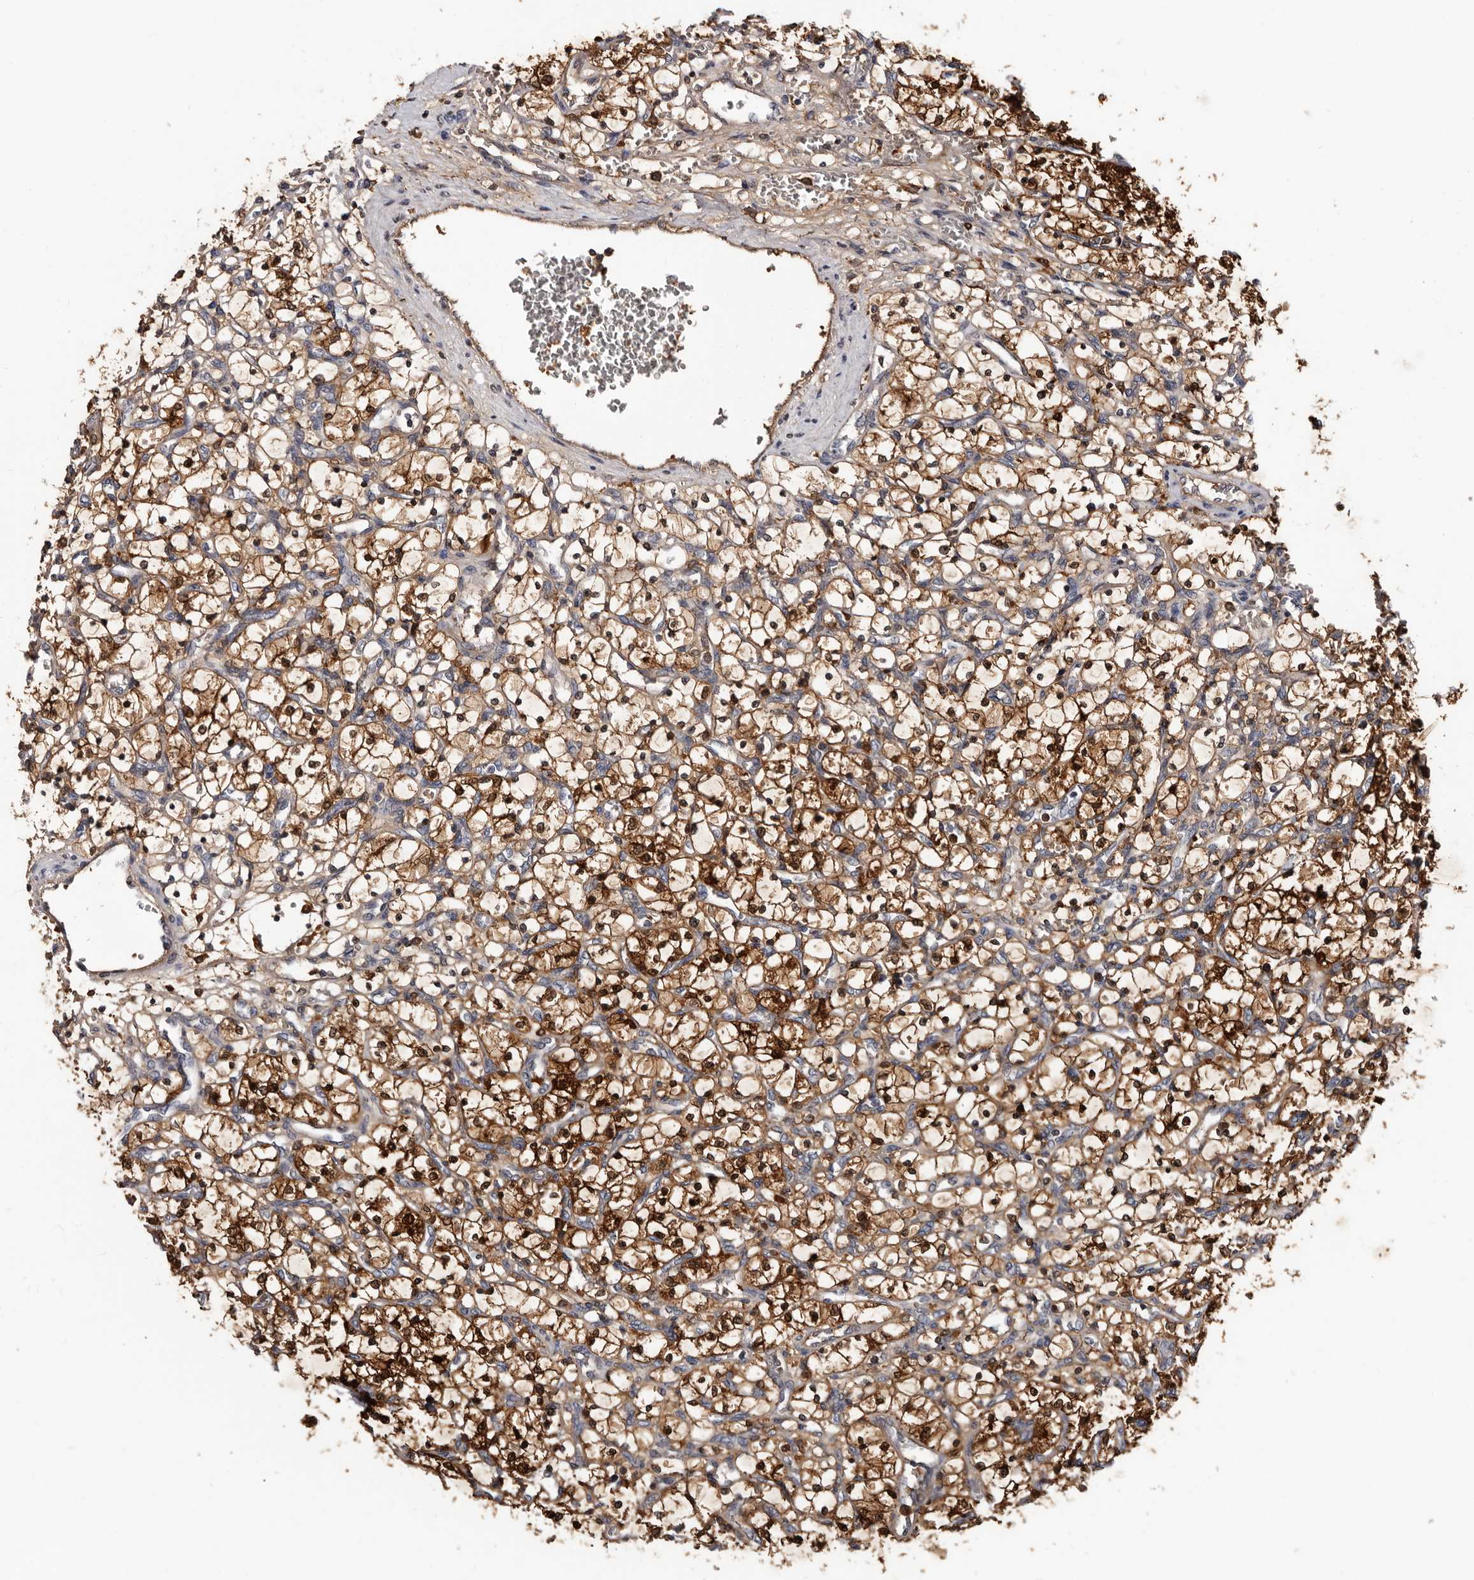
{"staining": {"intensity": "strong", "quantity": "25%-75%", "location": "cytoplasmic/membranous,nuclear"}, "tissue": "renal cancer", "cell_type": "Tumor cells", "image_type": "cancer", "snomed": [{"axis": "morphology", "description": "Adenocarcinoma, NOS"}, {"axis": "topography", "description": "Kidney"}], "caption": "The histopathology image displays a brown stain indicating the presence of a protein in the cytoplasmic/membranous and nuclear of tumor cells in renal cancer.", "gene": "DNPH1", "patient": {"sex": "female", "age": 69}}